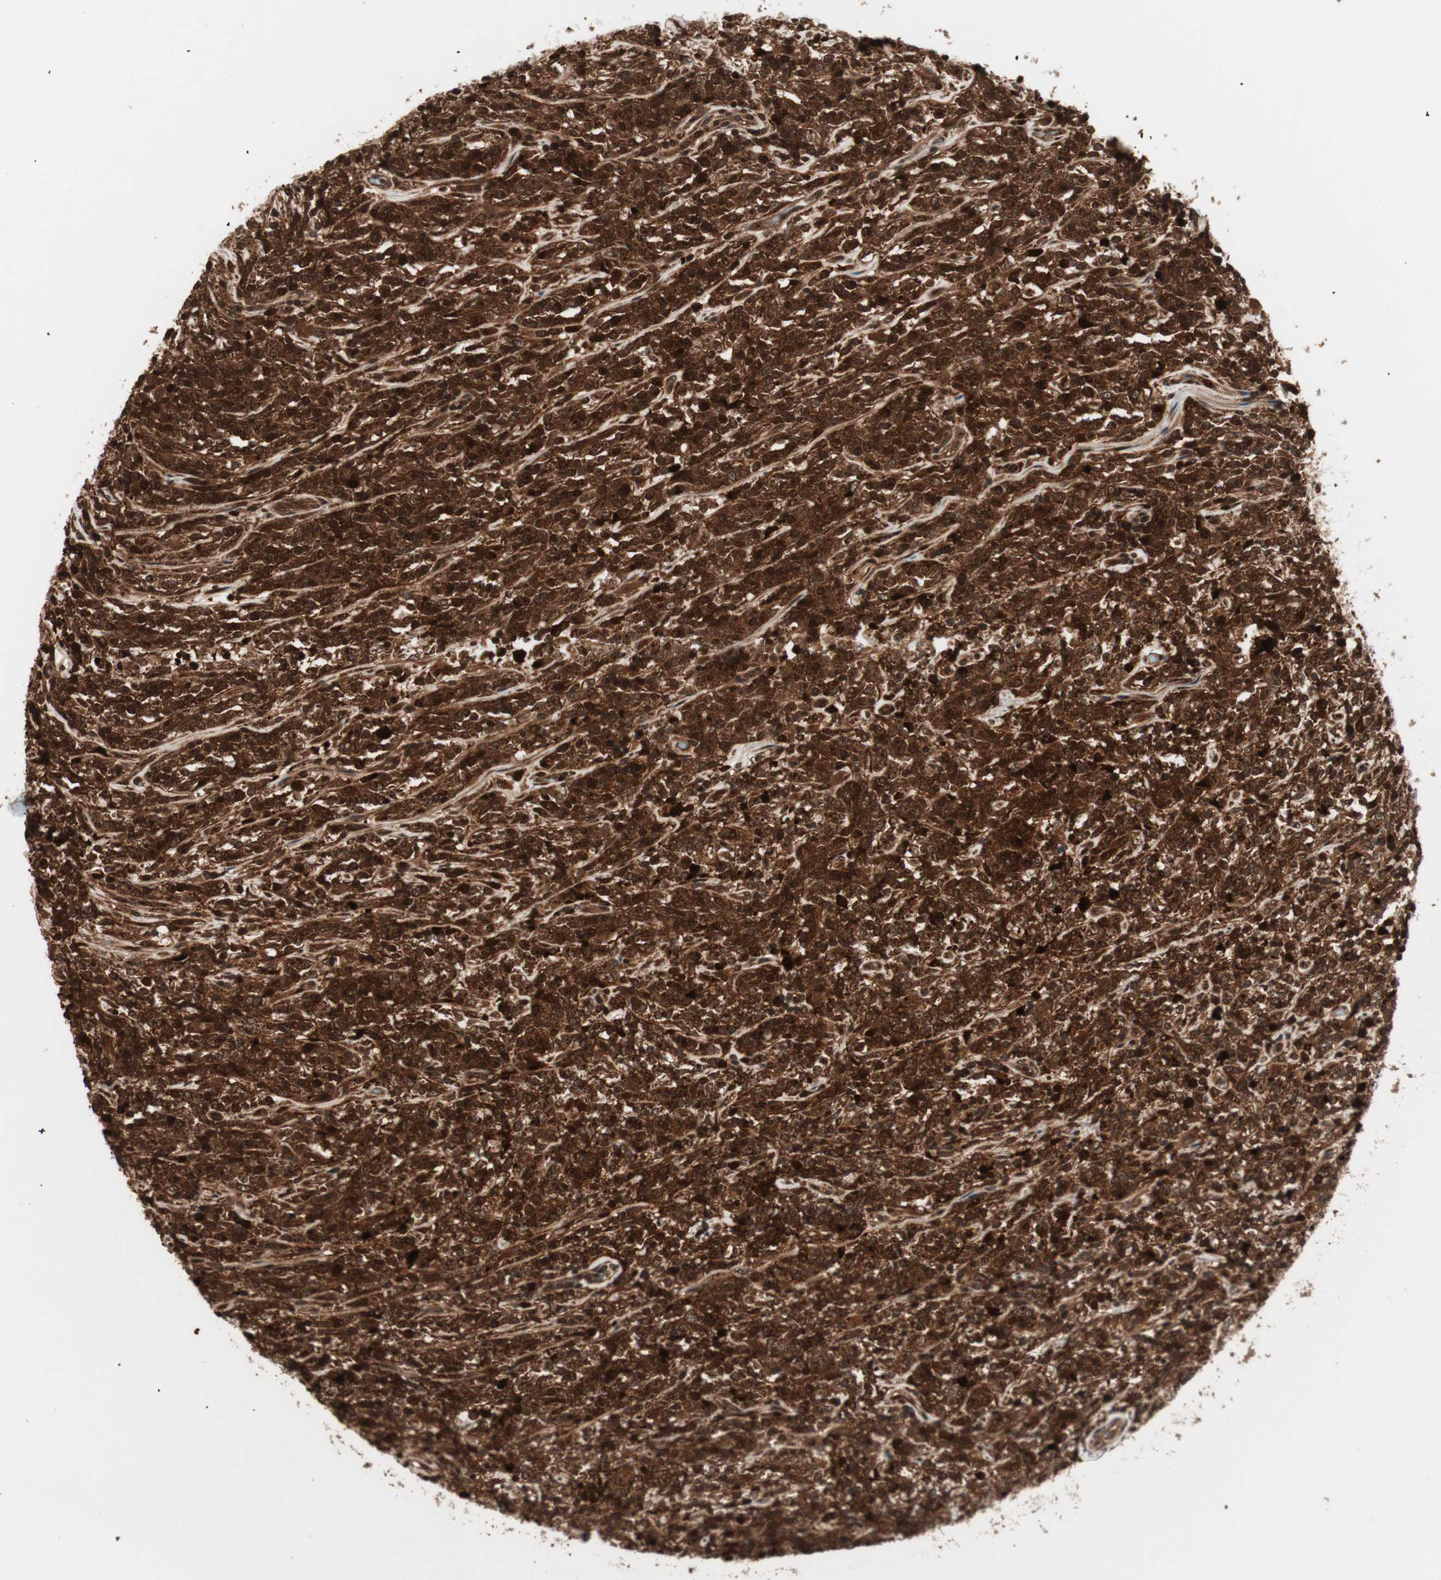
{"staining": {"intensity": "strong", "quantity": ">75%", "location": "cytoplasmic/membranous,nuclear"}, "tissue": "lymphoma", "cell_type": "Tumor cells", "image_type": "cancer", "snomed": [{"axis": "morphology", "description": "Malignant lymphoma, non-Hodgkin's type, High grade"}, {"axis": "topography", "description": "Soft tissue"}], "caption": "This photomicrograph displays IHC staining of lymphoma, with high strong cytoplasmic/membranous and nuclear staining in approximately >75% of tumor cells.", "gene": "PRKG2", "patient": {"sex": "male", "age": 18}}